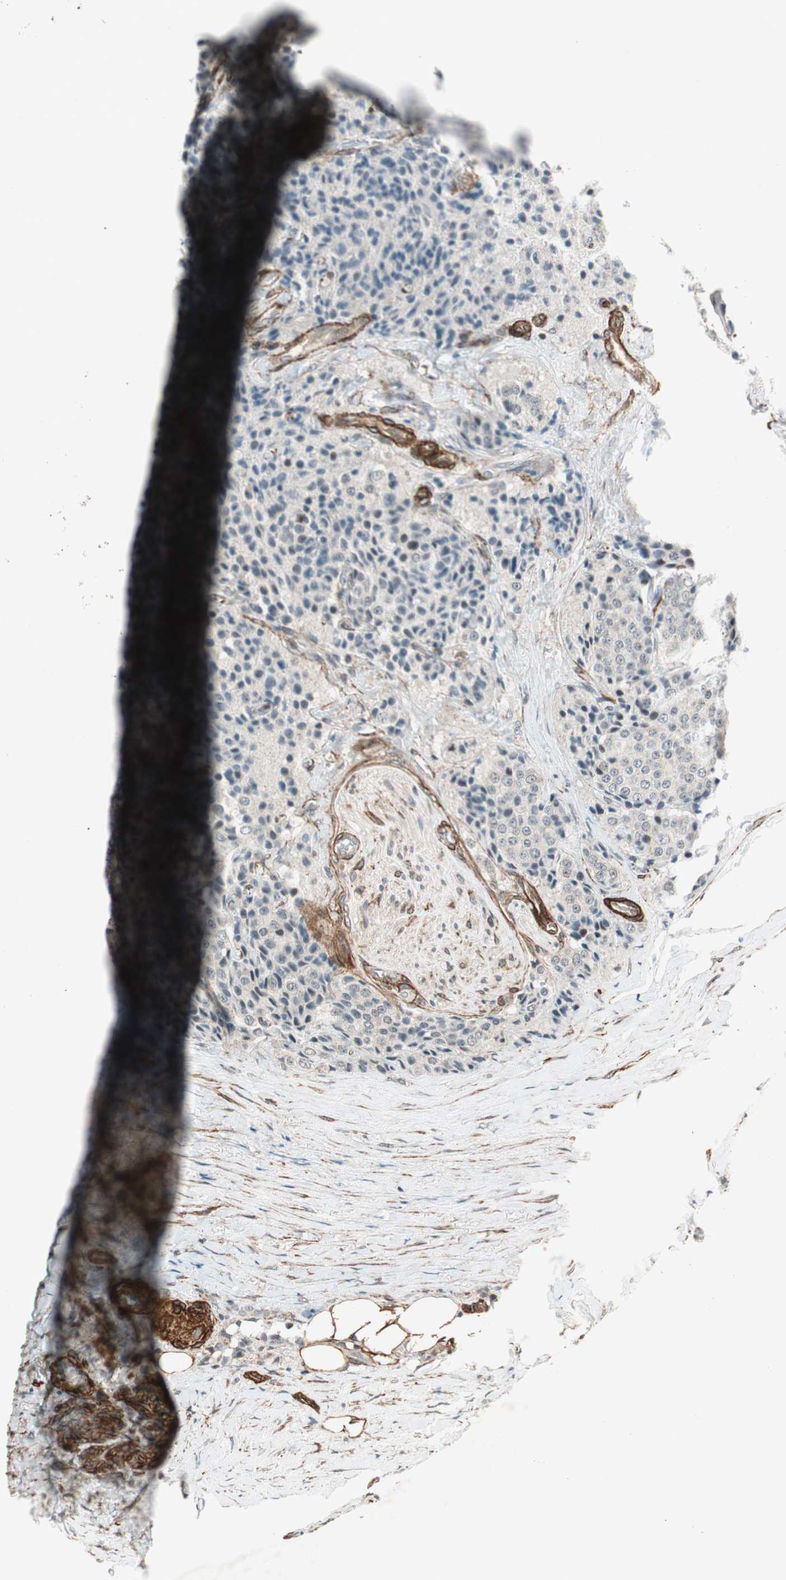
{"staining": {"intensity": "negative", "quantity": "none", "location": "none"}, "tissue": "carcinoid", "cell_type": "Tumor cells", "image_type": "cancer", "snomed": [{"axis": "morphology", "description": "Carcinoid, malignant, NOS"}, {"axis": "topography", "description": "Colon"}], "caption": "Micrograph shows no significant protein expression in tumor cells of carcinoid. Nuclei are stained in blue.", "gene": "CDK19", "patient": {"sex": "female", "age": 61}}